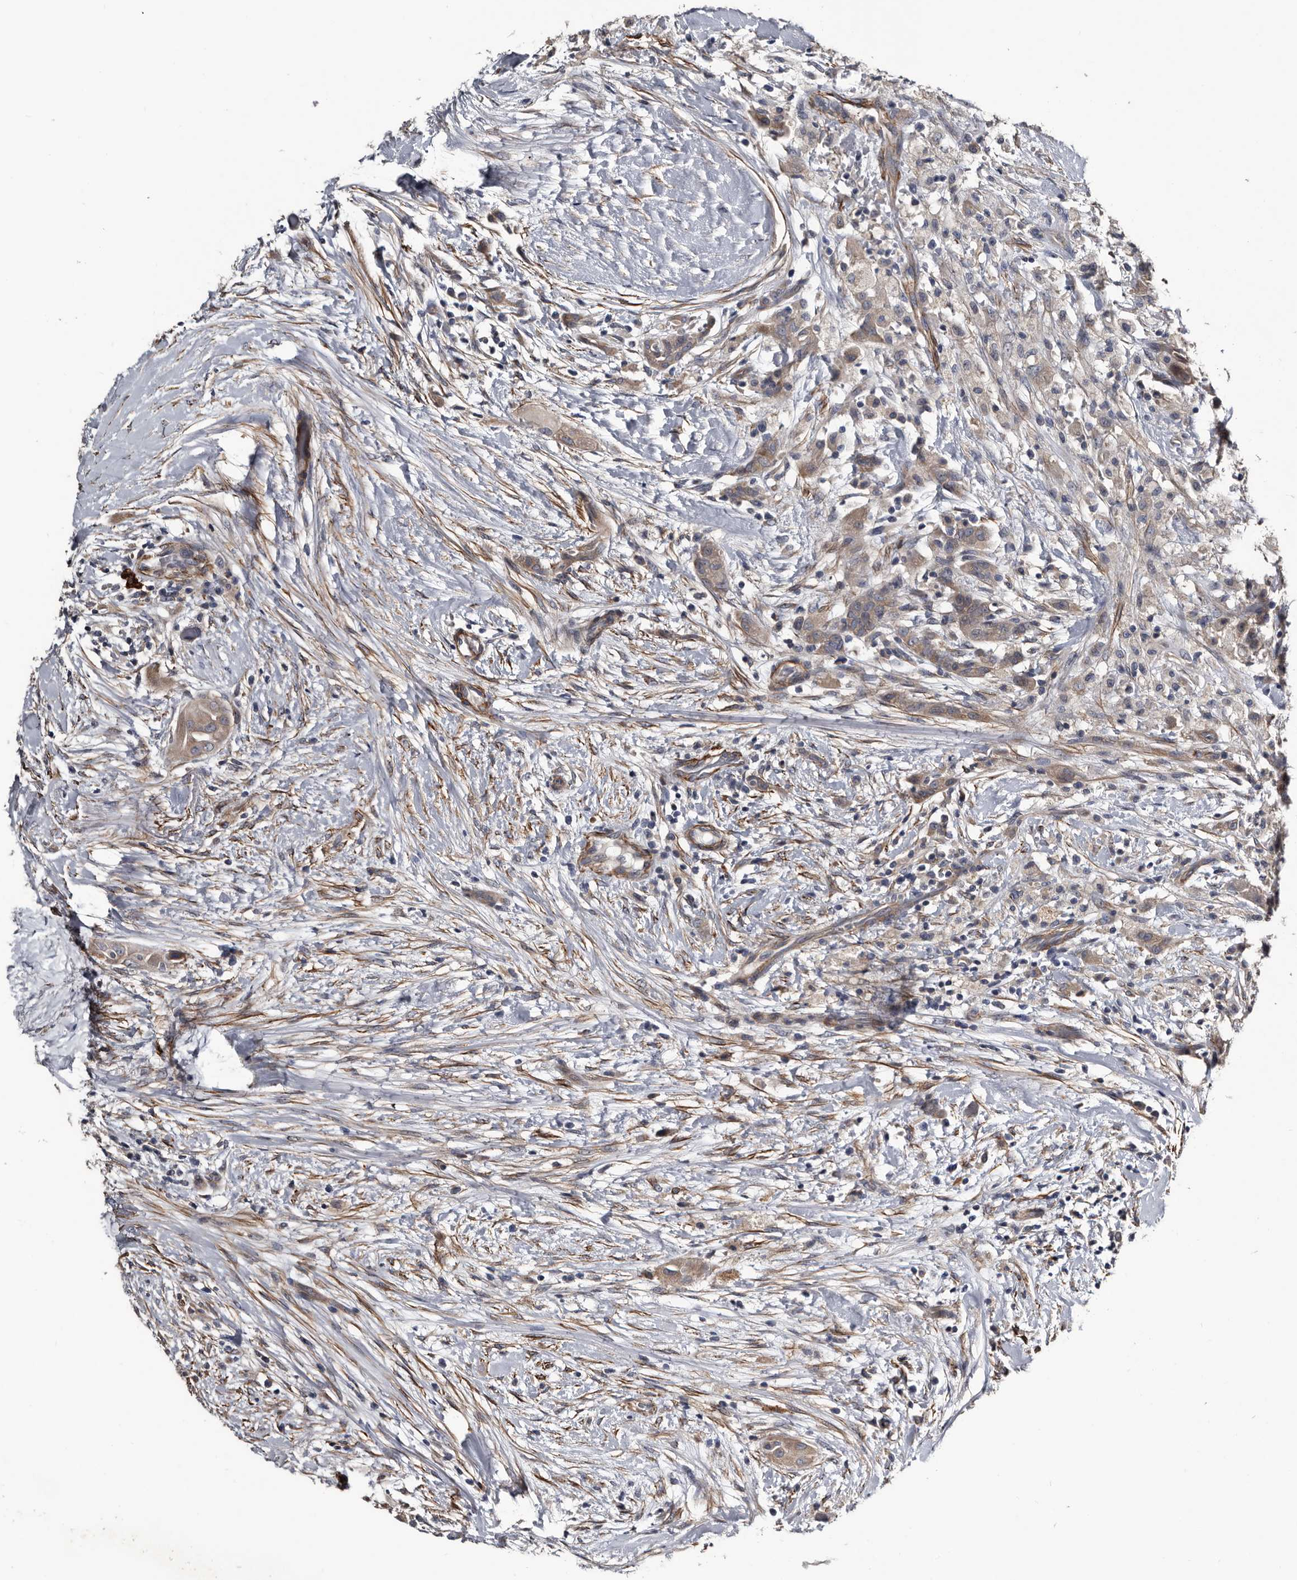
{"staining": {"intensity": "weak", "quantity": ">75%", "location": "cytoplasmic/membranous"}, "tissue": "thyroid cancer", "cell_type": "Tumor cells", "image_type": "cancer", "snomed": [{"axis": "morphology", "description": "Papillary adenocarcinoma, NOS"}, {"axis": "topography", "description": "Thyroid gland"}], "caption": "A micrograph showing weak cytoplasmic/membranous expression in about >75% of tumor cells in papillary adenocarcinoma (thyroid), as visualized by brown immunohistochemical staining.", "gene": "IARS1", "patient": {"sex": "female", "age": 59}}